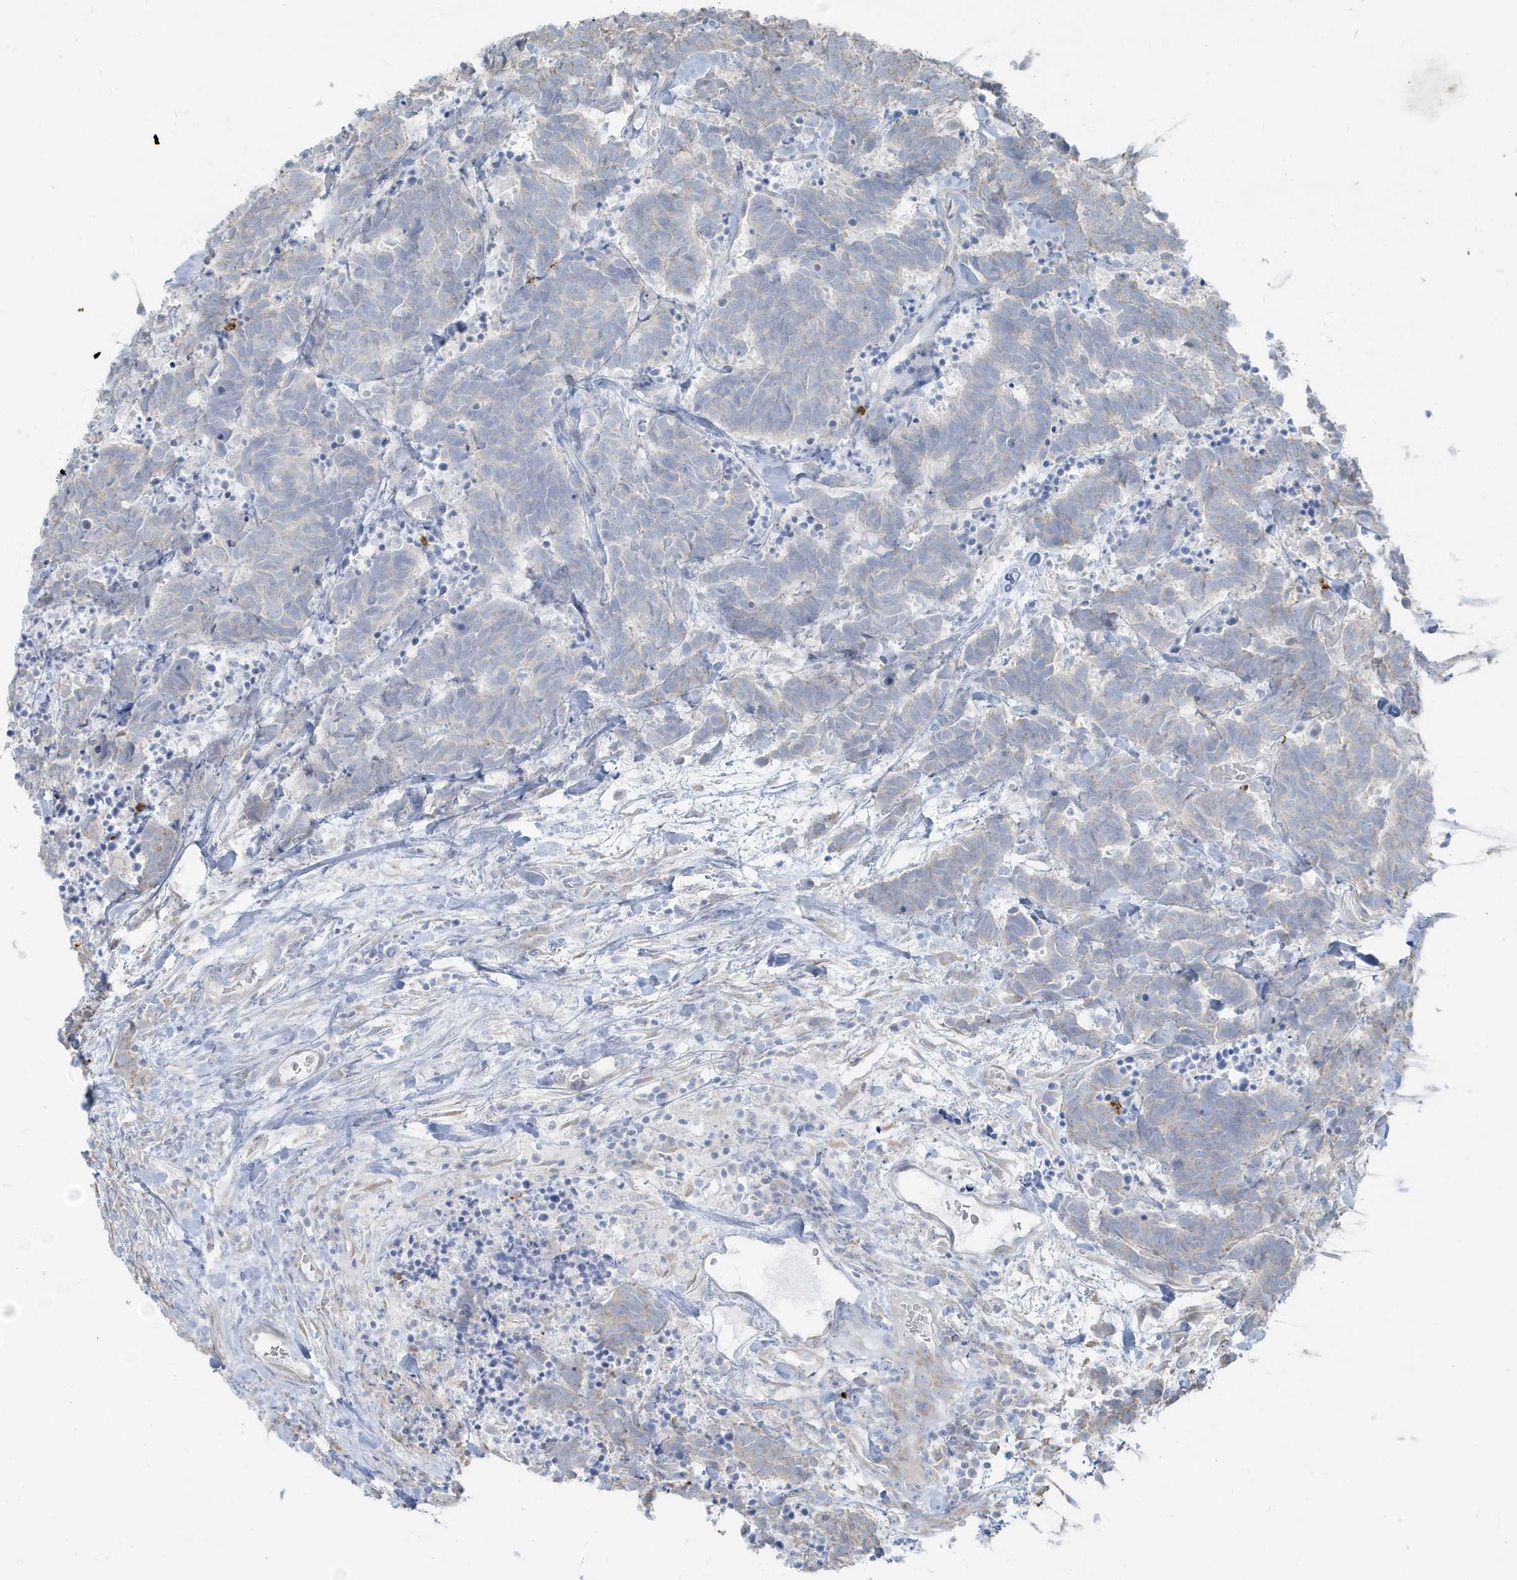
{"staining": {"intensity": "negative", "quantity": "none", "location": "none"}, "tissue": "carcinoid", "cell_type": "Tumor cells", "image_type": "cancer", "snomed": [{"axis": "morphology", "description": "Carcinoma, NOS"}, {"axis": "morphology", "description": "Carcinoid, malignant, NOS"}, {"axis": "topography", "description": "Urinary bladder"}], "caption": "This photomicrograph is of carcinoma stained with IHC to label a protein in brown with the nuclei are counter-stained blue. There is no expression in tumor cells. The staining is performed using DAB brown chromogen with nuclei counter-stained in using hematoxylin.", "gene": "CCNJ", "patient": {"sex": "male", "age": 57}}